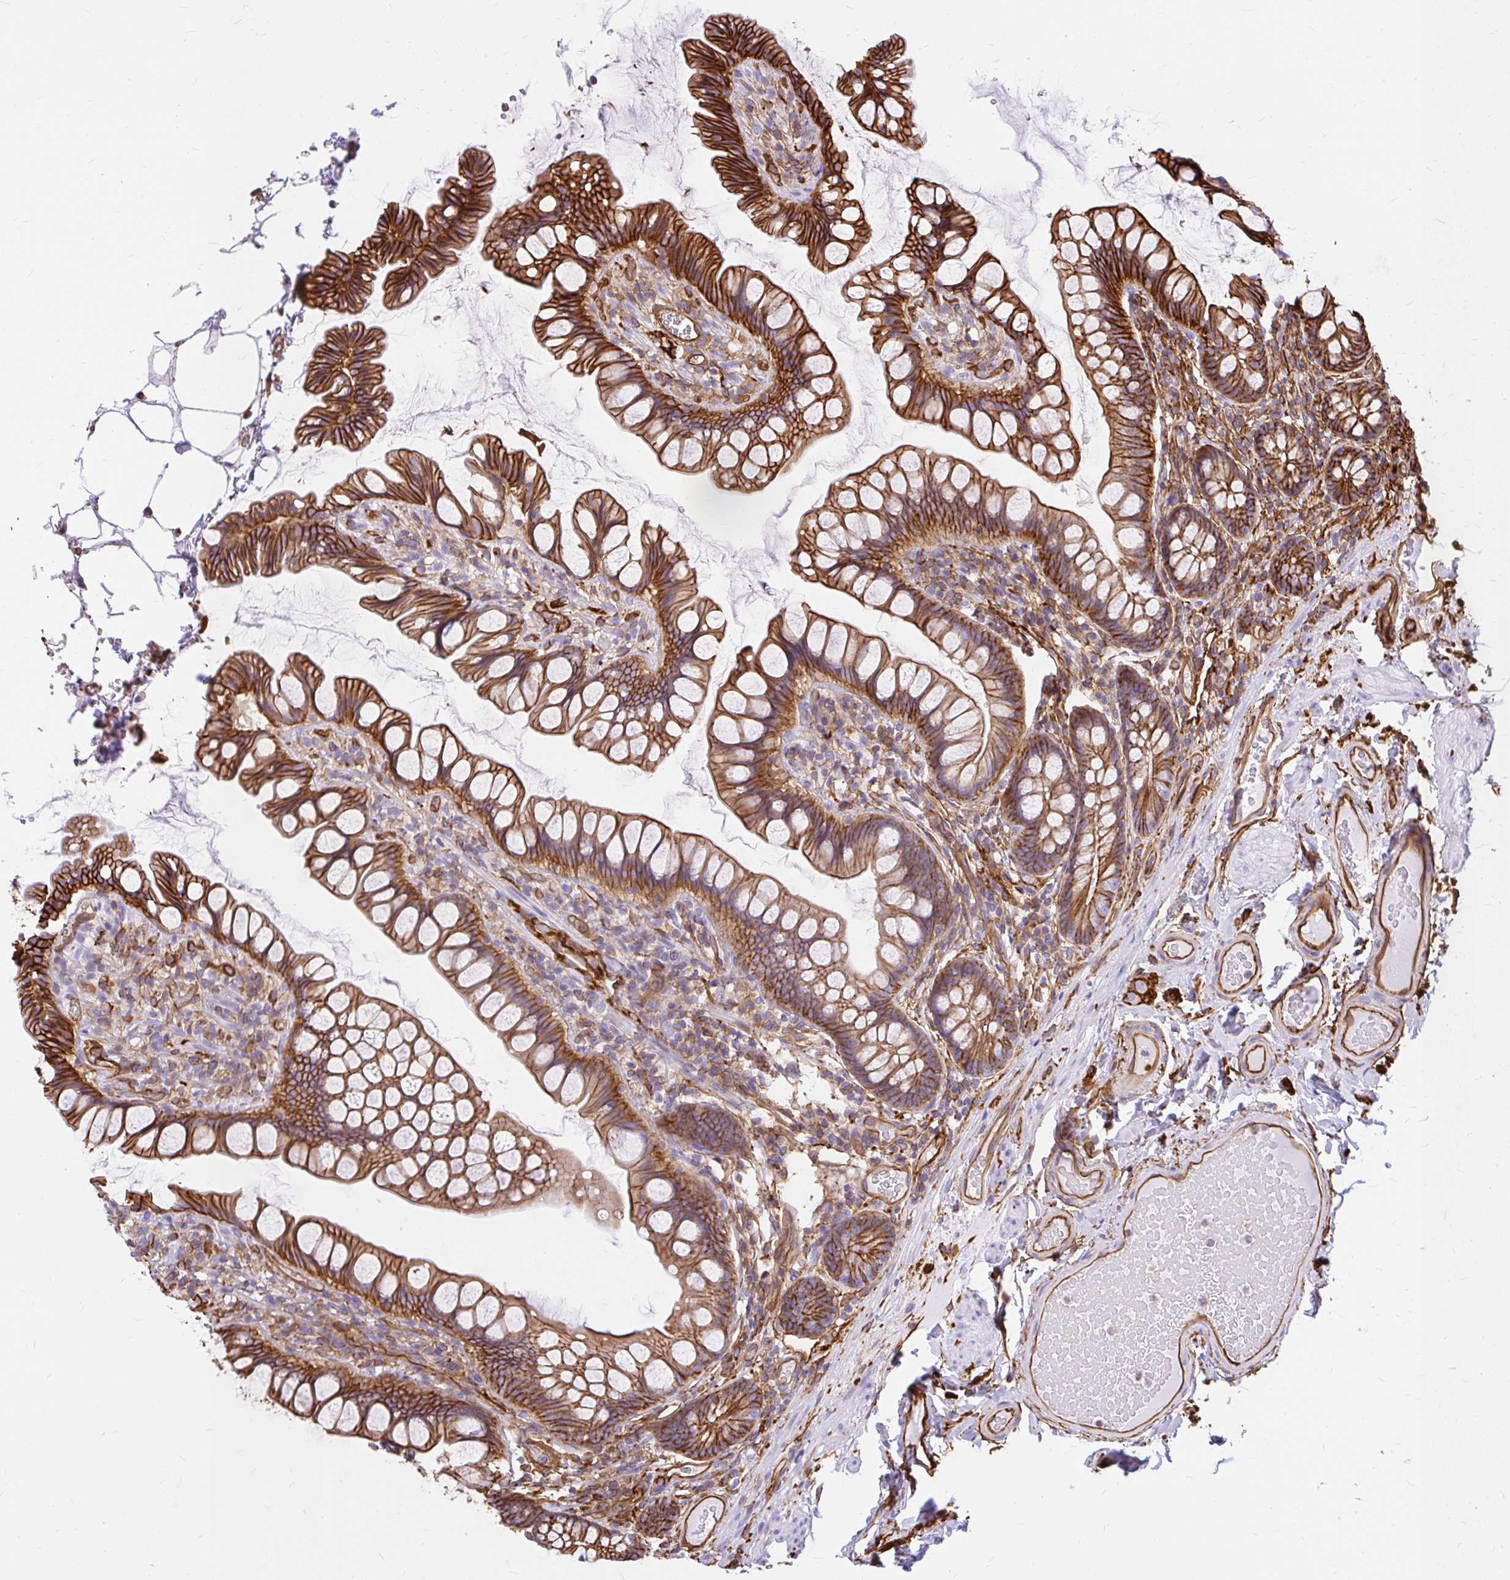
{"staining": {"intensity": "strong", "quantity": ">75%", "location": "cytoplasmic/membranous"}, "tissue": "small intestine", "cell_type": "Glandular cells", "image_type": "normal", "snomed": [{"axis": "morphology", "description": "Normal tissue, NOS"}, {"axis": "topography", "description": "Small intestine"}], "caption": "Immunohistochemical staining of normal small intestine demonstrates strong cytoplasmic/membranous protein positivity in approximately >75% of glandular cells.", "gene": "MAP1LC3B2", "patient": {"sex": "male", "age": 70}}